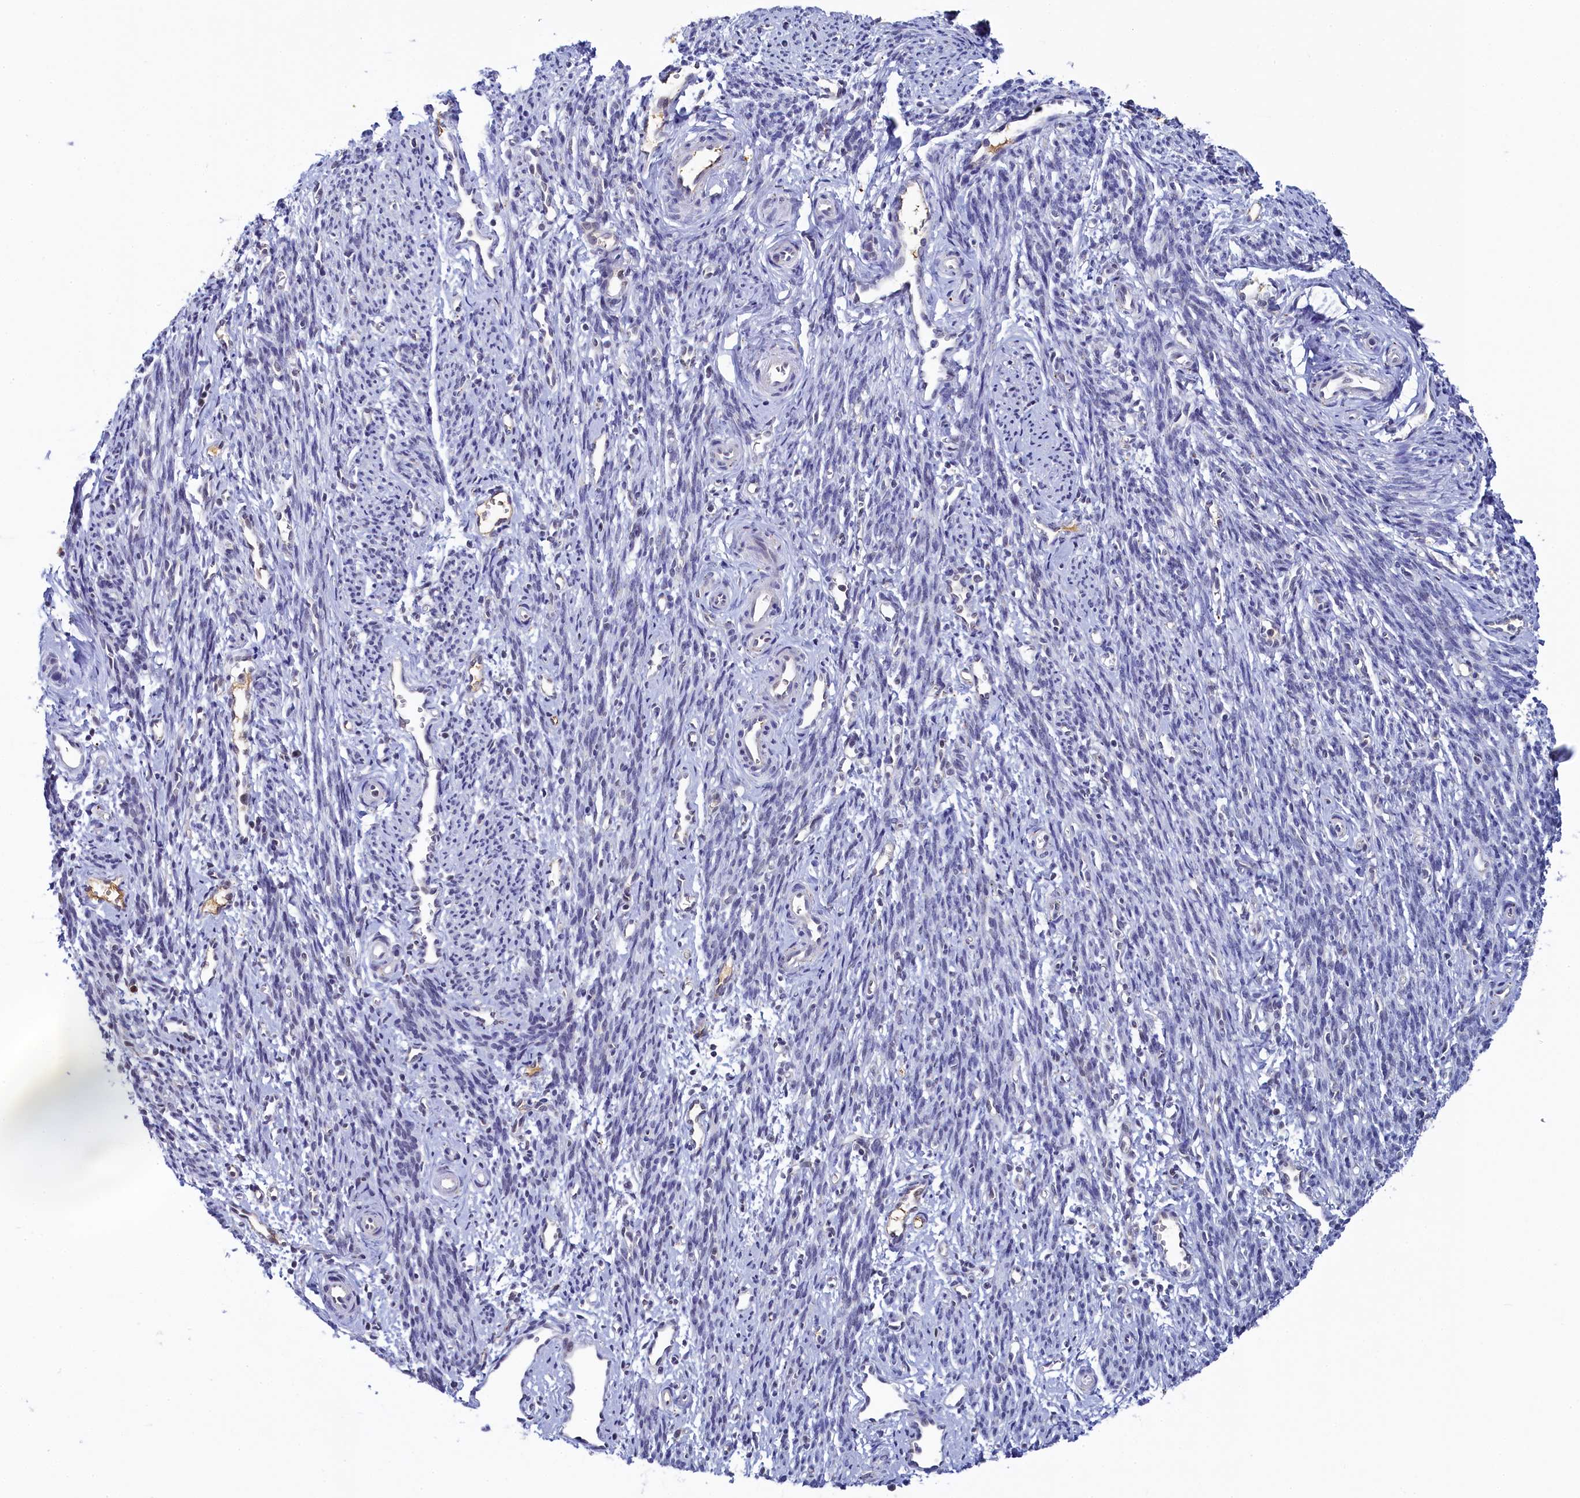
{"staining": {"intensity": "negative", "quantity": "none", "location": "none"}, "tissue": "smooth muscle", "cell_type": "Smooth muscle cells", "image_type": "normal", "snomed": [{"axis": "morphology", "description": "Normal tissue, NOS"}, {"axis": "topography", "description": "Smooth muscle"}, {"axis": "topography", "description": "Uterus"}], "caption": "Smooth muscle stained for a protein using immunohistochemistry (IHC) reveals no expression smooth muscle cells.", "gene": "INTS14", "patient": {"sex": "female", "age": 59}}